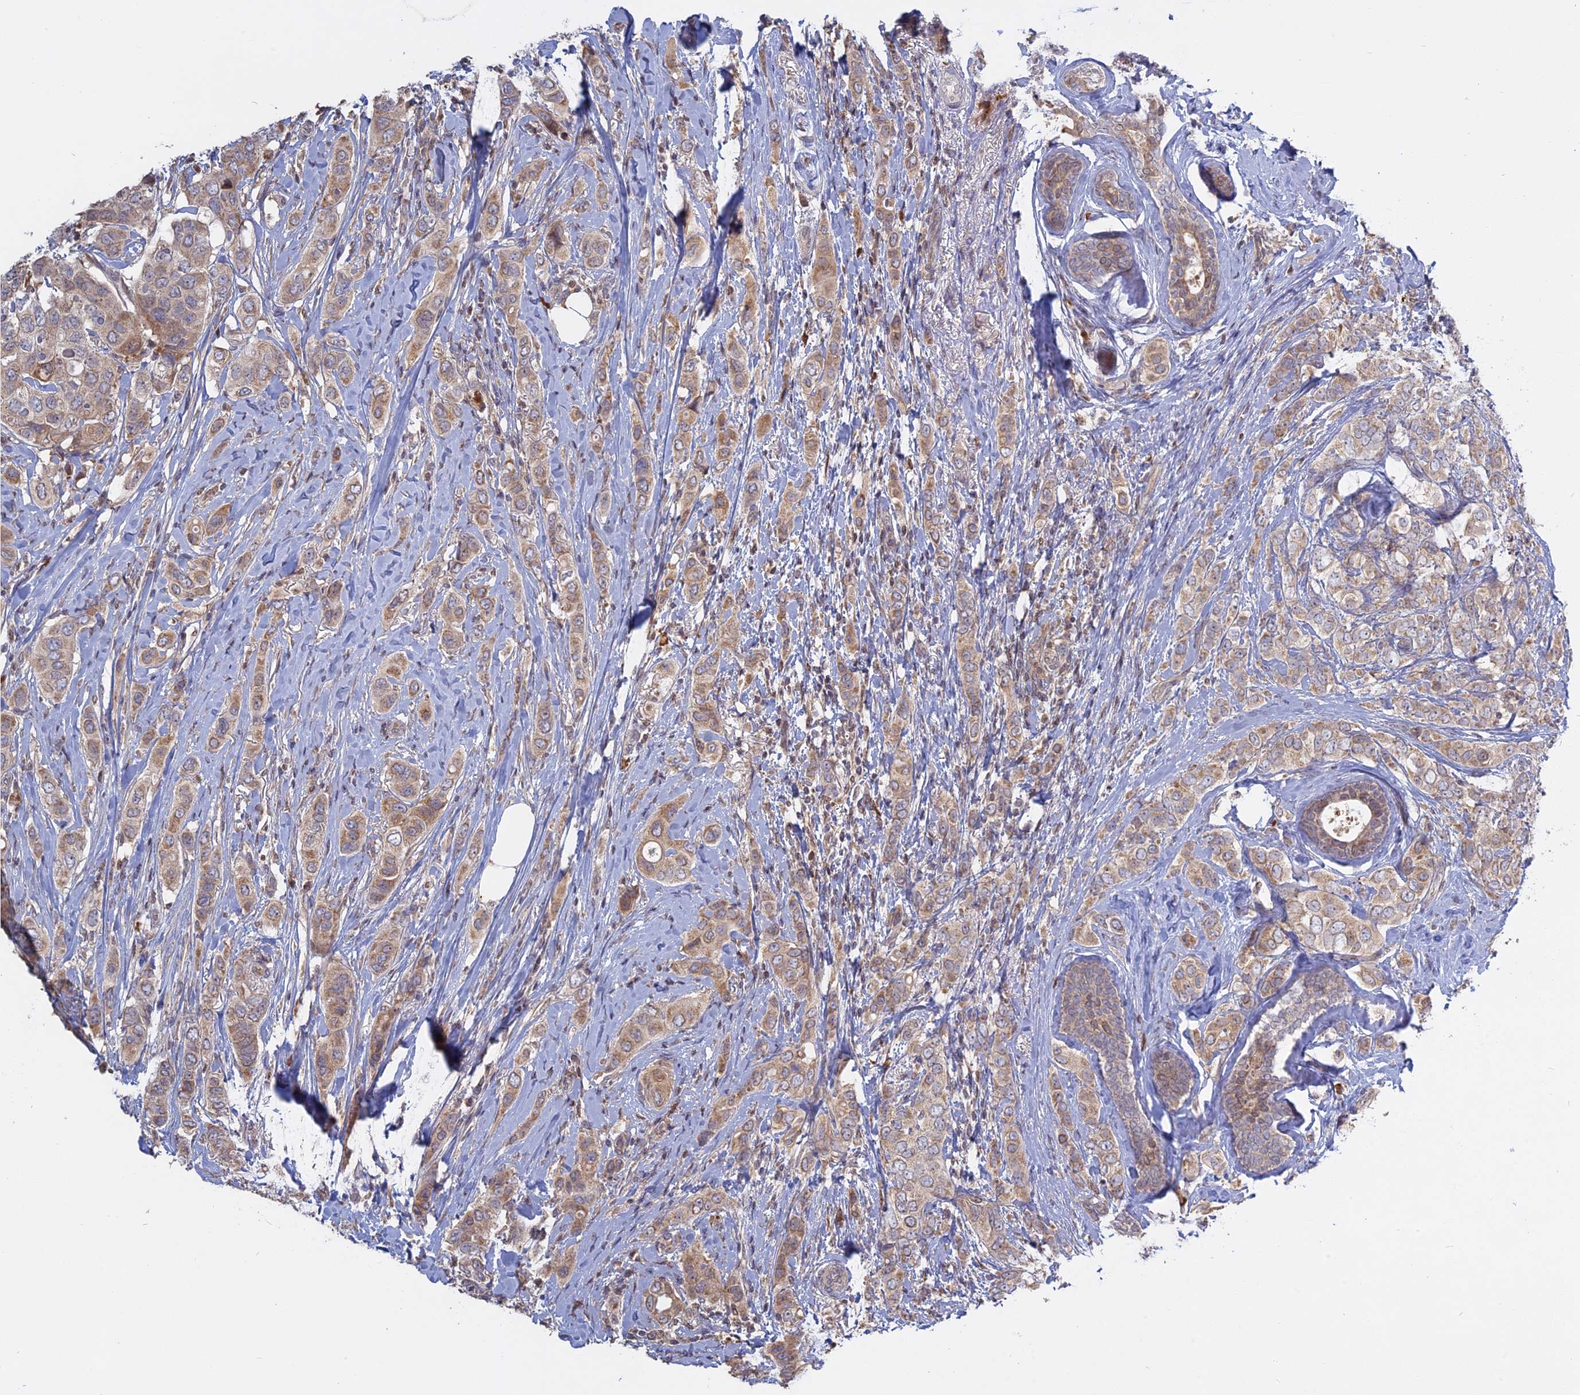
{"staining": {"intensity": "moderate", "quantity": ">75%", "location": "cytoplasmic/membranous"}, "tissue": "breast cancer", "cell_type": "Tumor cells", "image_type": "cancer", "snomed": [{"axis": "morphology", "description": "Lobular carcinoma"}, {"axis": "topography", "description": "Breast"}], "caption": "Protein staining demonstrates moderate cytoplasmic/membranous staining in approximately >75% of tumor cells in breast cancer.", "gene": "TMEM208", "patient": {"sex": "female", "age": 51}}